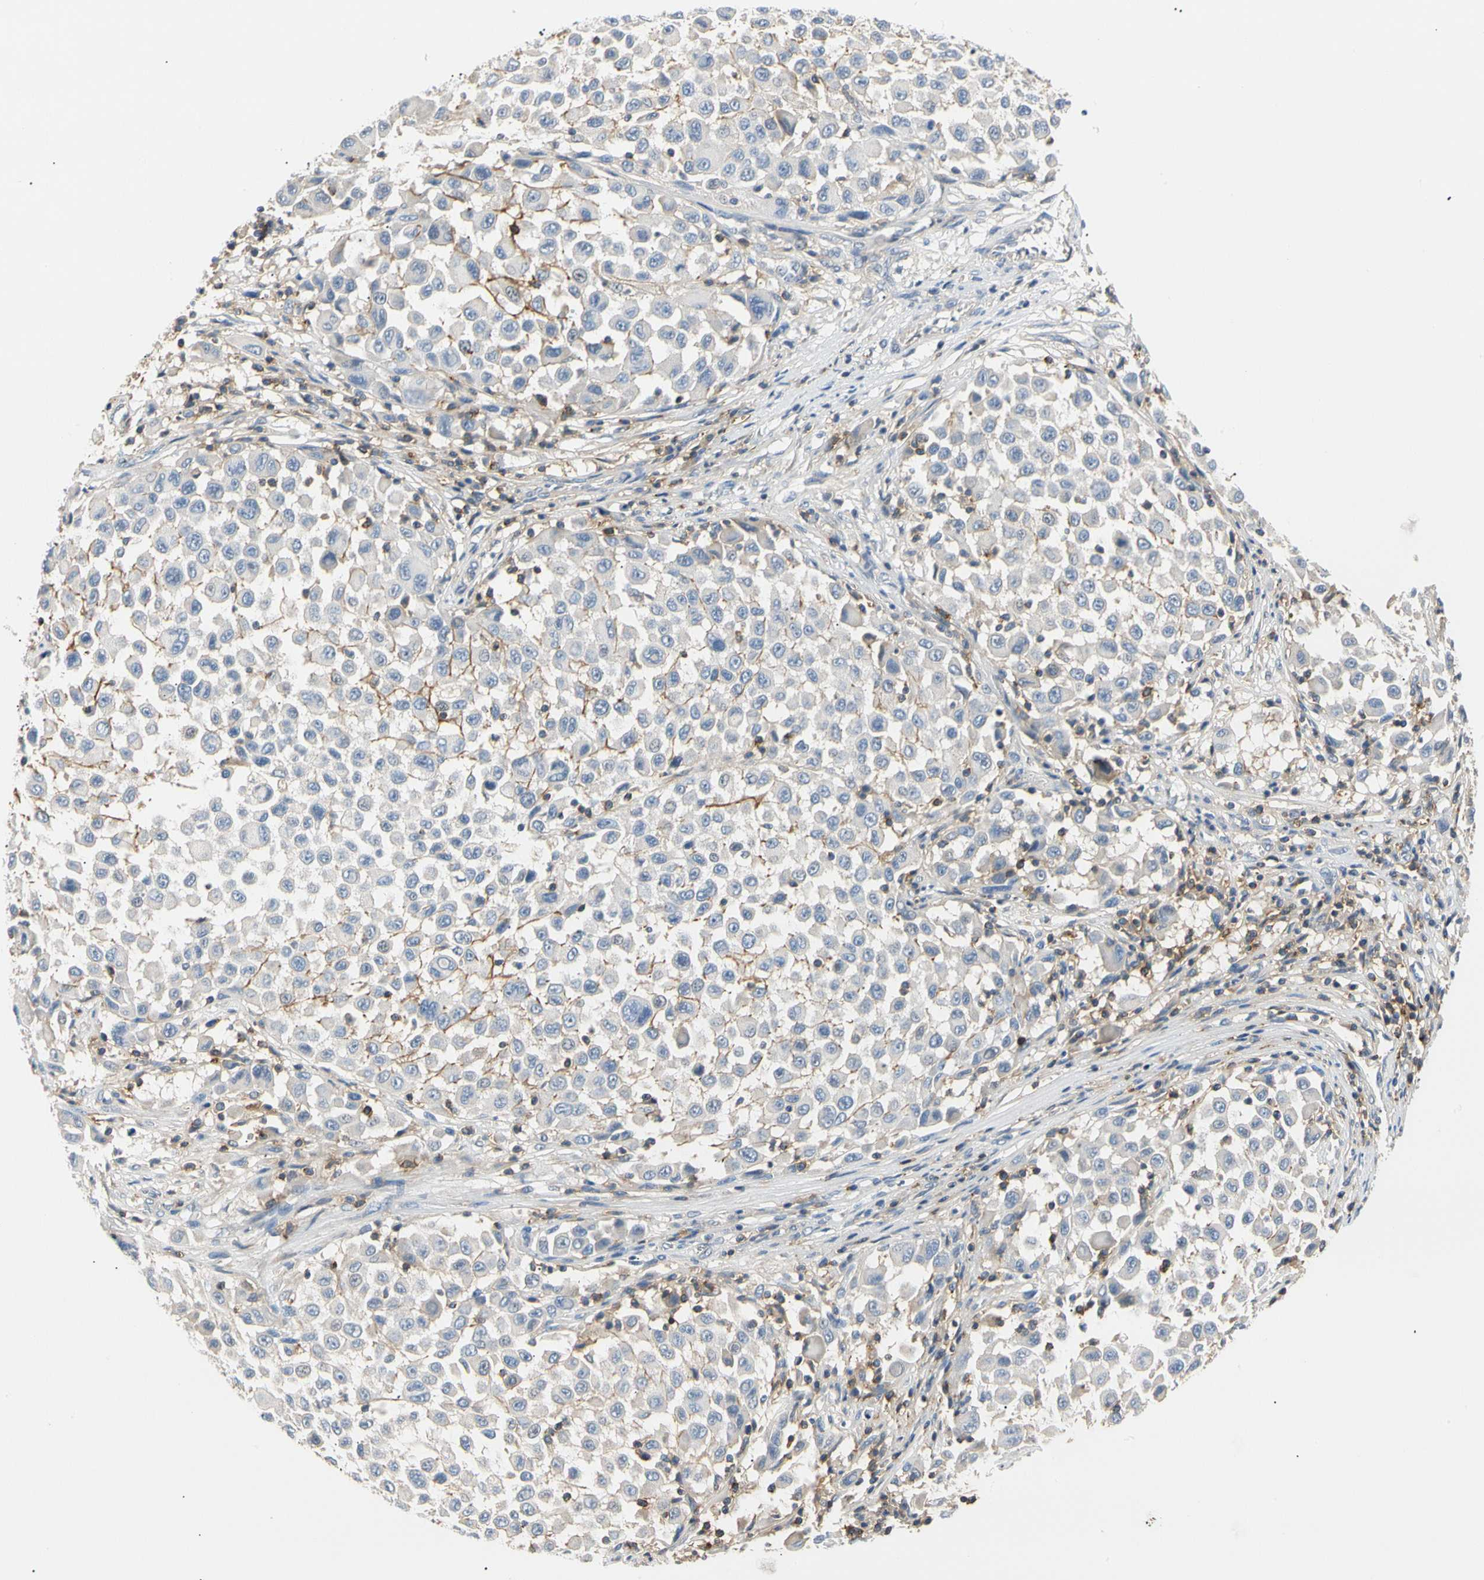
{"staining": {"intensity": "weak", "quantity": ">75%", "location": "cytoplasmic/membranous"}, "tissue": "melanoma", "cell_type": "Tumor cells", "image_type": "cancer", "snomed": [{"axis": "morphology", "description": "Malignant melanoma, Metastatic site"}, {"axis": "topography", "description": "Lymph node"}], "caption": "Immunohistochemistry of human melanoma exhibits low levels of weak cytoplasmic/membranous staining in about >75% of tumor cells.", "gene": "TNFRSF18", "patient": {"sex": "male", "age": 61}}